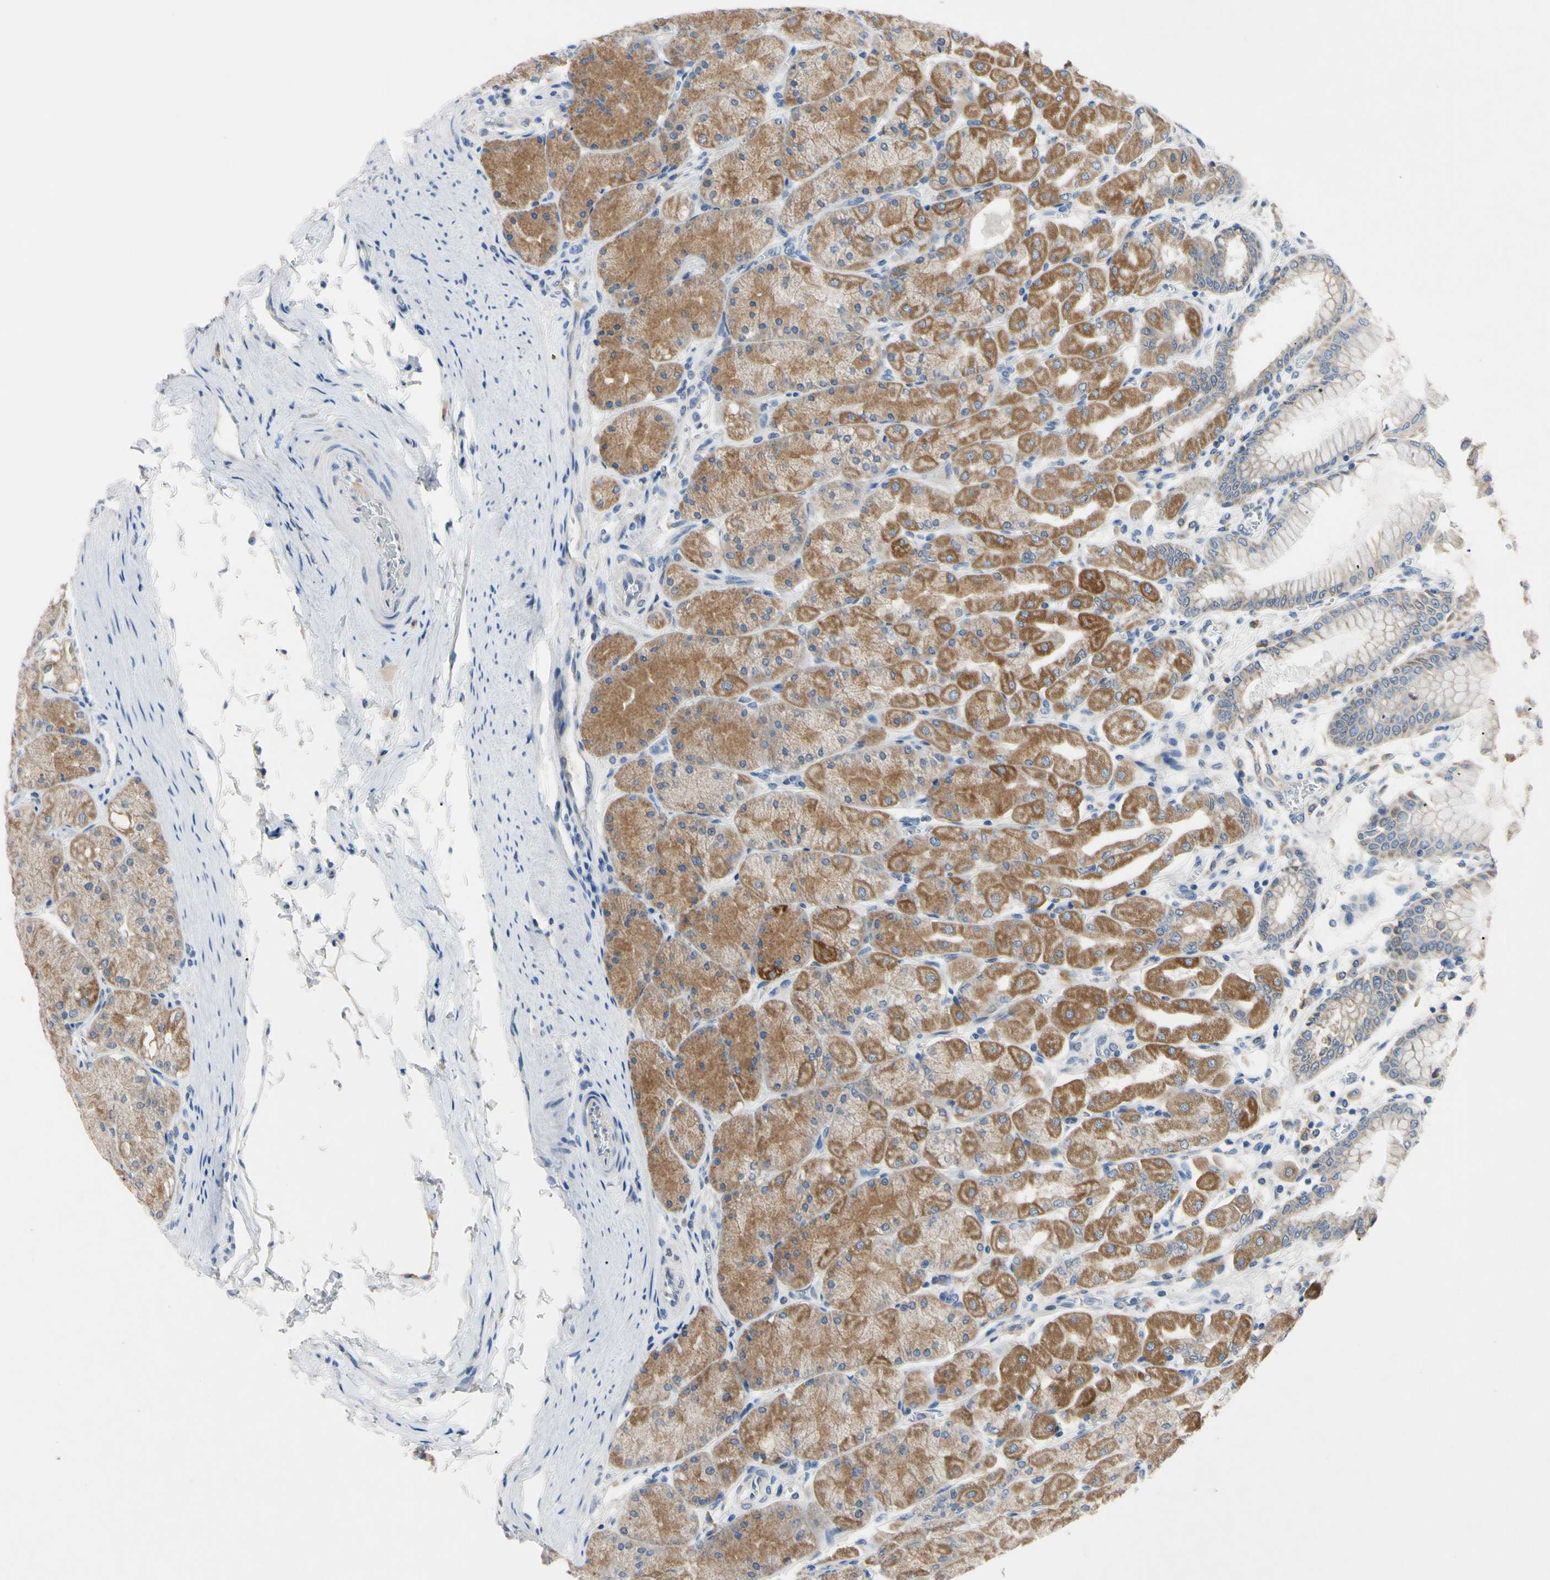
{"staining": {"intensity": "moderate", "quantity": "25%-75%", "location": "cytoplasmic/membranous"}, "tissue": "stomach", "cell_type": "Glandular cells", "image_type": "normal", "snomed": [{"axis": "morphology", "description": "Normal tissue, NOS"}, {"axis": "topography", "description": "Stomach, upper"}], "caption": "A brown stain highlights moderate cytoplasmic/membranous positivity of a protein in glandular cells of benign stomach. The staining was performed using DAB to visualize the protein expression in brown, while the nuclei were stained in blue with hematoxylin (Magnification: 20x).", "gene": "PNKD", "patient": {"sex": "female", "age": 56}}